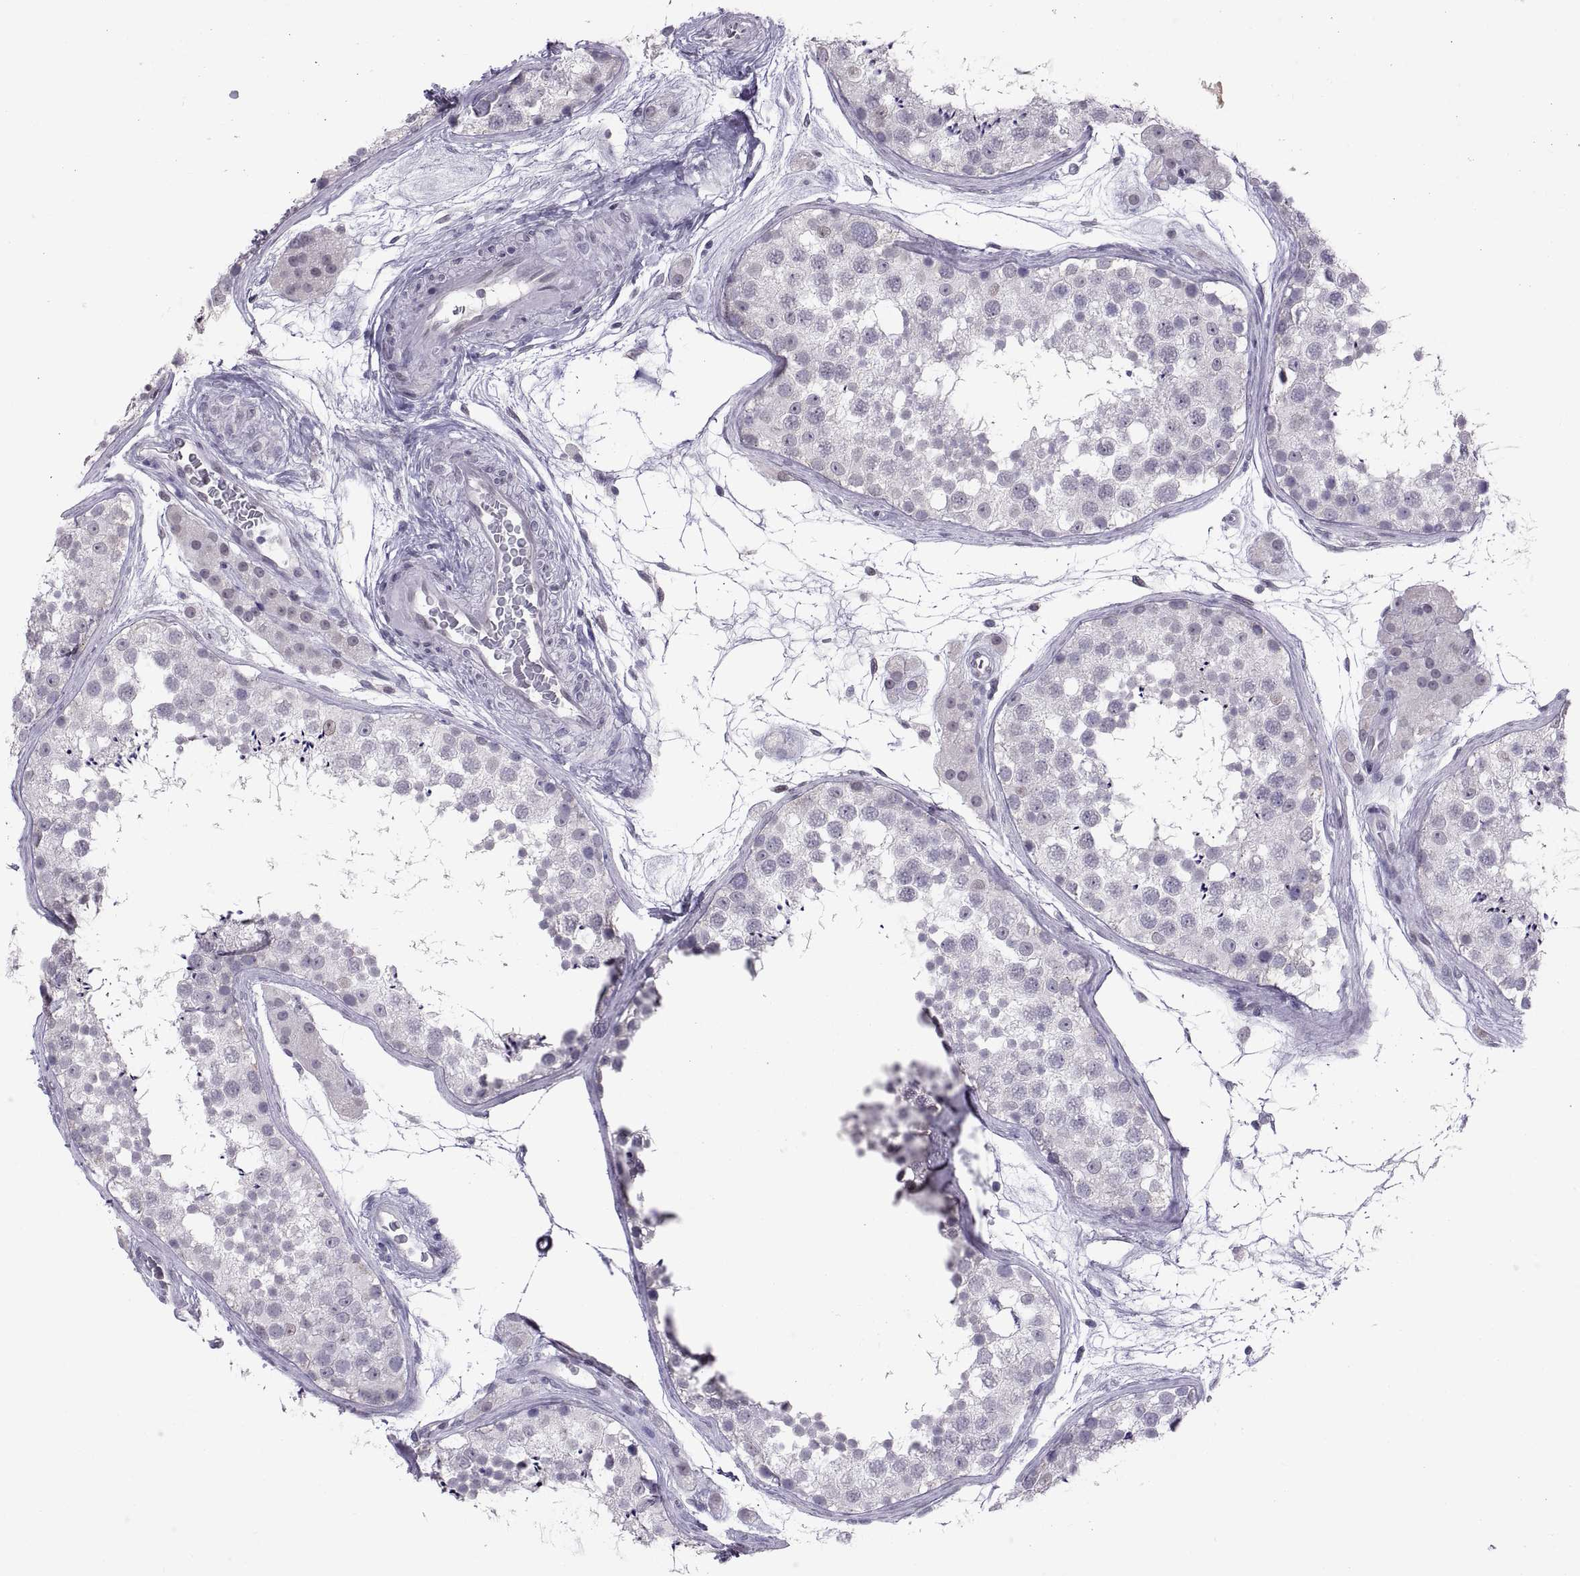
{"staining": {"intensity": "negative", "quantity": "none", "location": "none"}, "tissue": "testis", "cell_type": "Cells in seminiferous ducts", "image_type": "normal", "snomed": [{"axis": "morphology", "description": "Normal tissue, NOS"}, {"axis": "topography", "description": "Testis"}], "caption": "A histopathology image of human testis is negative for staining in cells in seminiferous ducts.", "gene": "KRT77", "patient": {"sex": "male", "age": 41}}